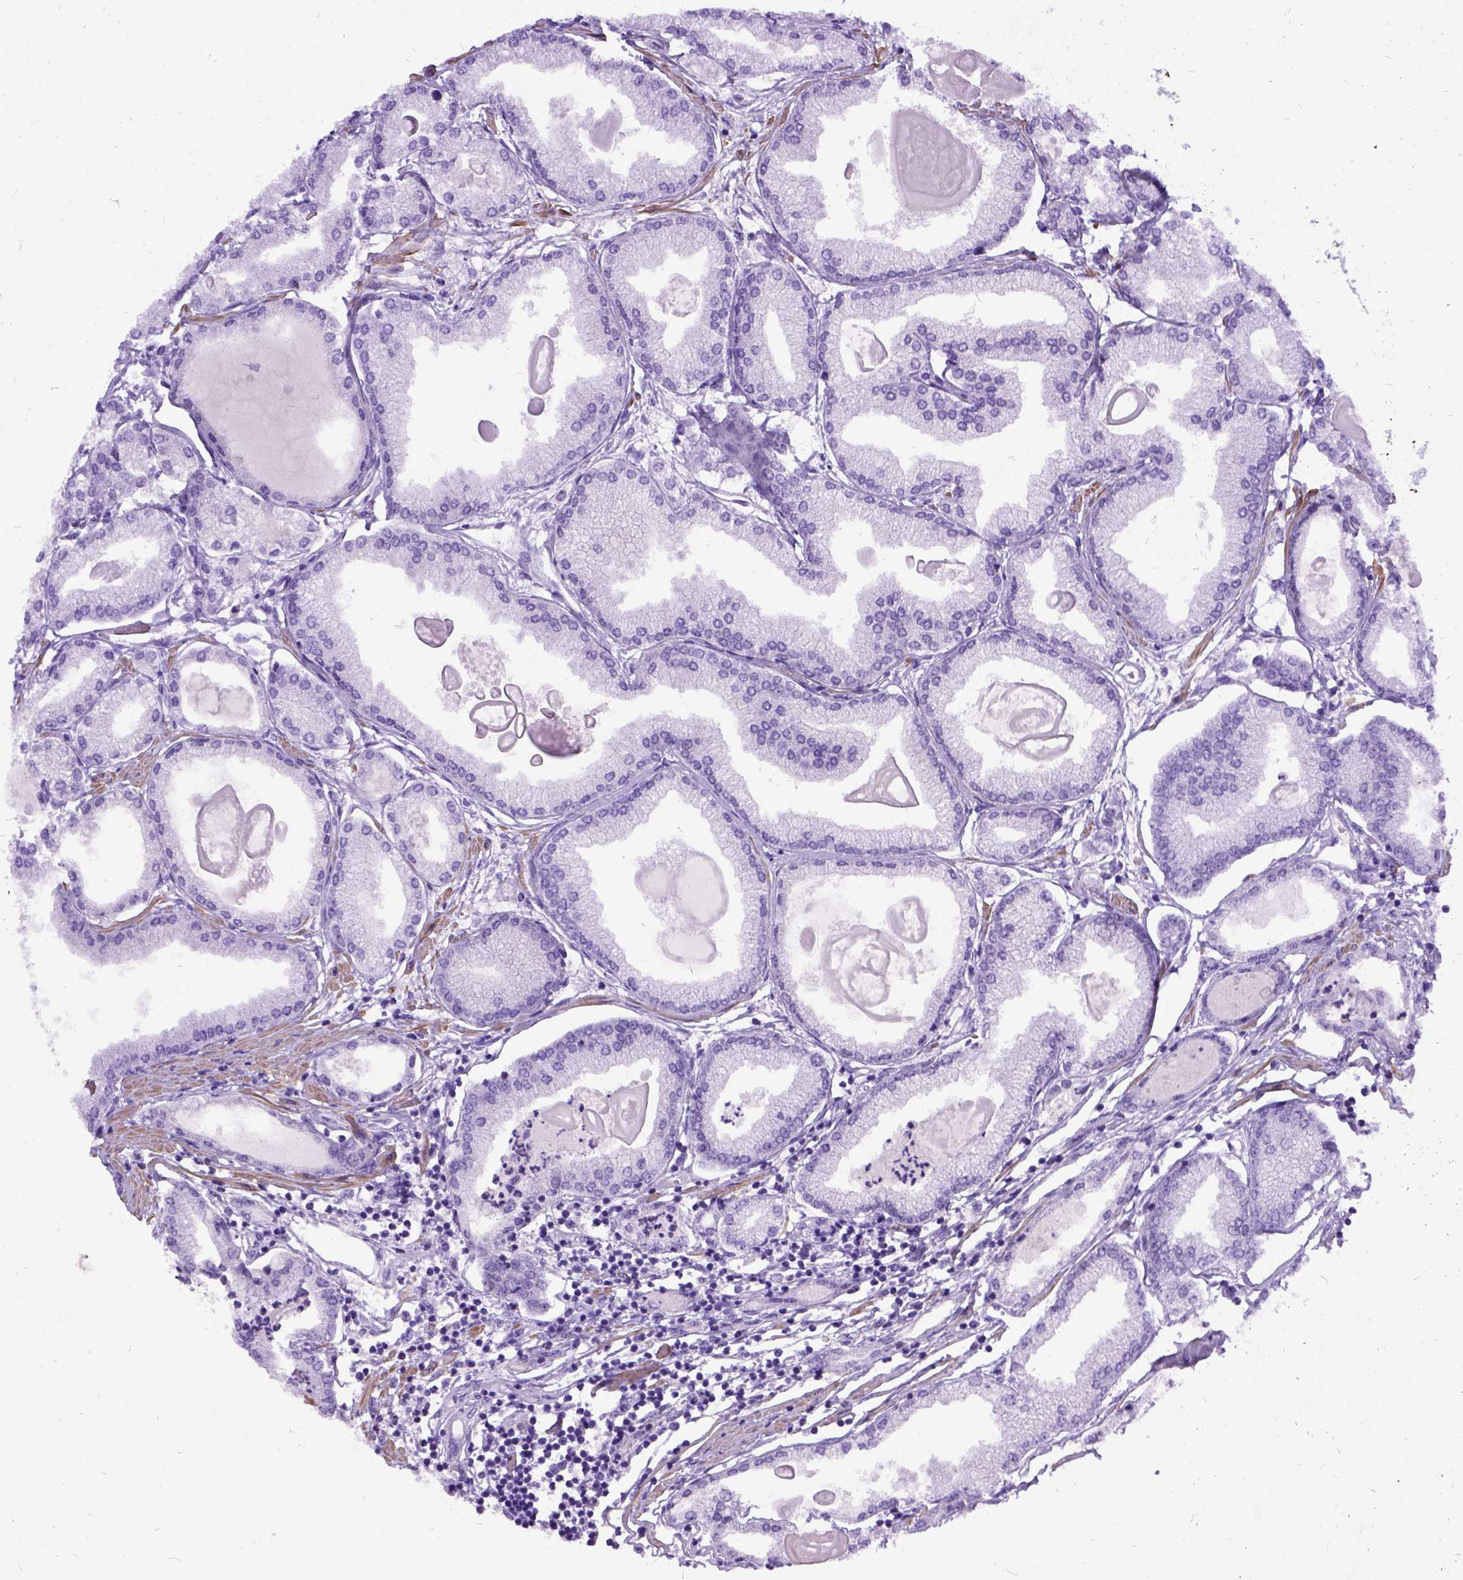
{"staining": {"intensity": "negative", "quantity": "none", "location": "none"}, "tissue": "prostate cancer", "cell_type": "Tumor cells", "image_type": "cancer", "snomed": [{"axis": "morphology", "description": "Adenocarcinoma, High grade"}, {"axis": "topography", "description": "Prostate"}], "caption": "Prostate cancer (adenocarcinoma (high-grade)) was stained to show a protein in brown. There is no significant staining in tumor cells.", "gene": "PRG2", "patient": {"sex": "male", "age": 68}}